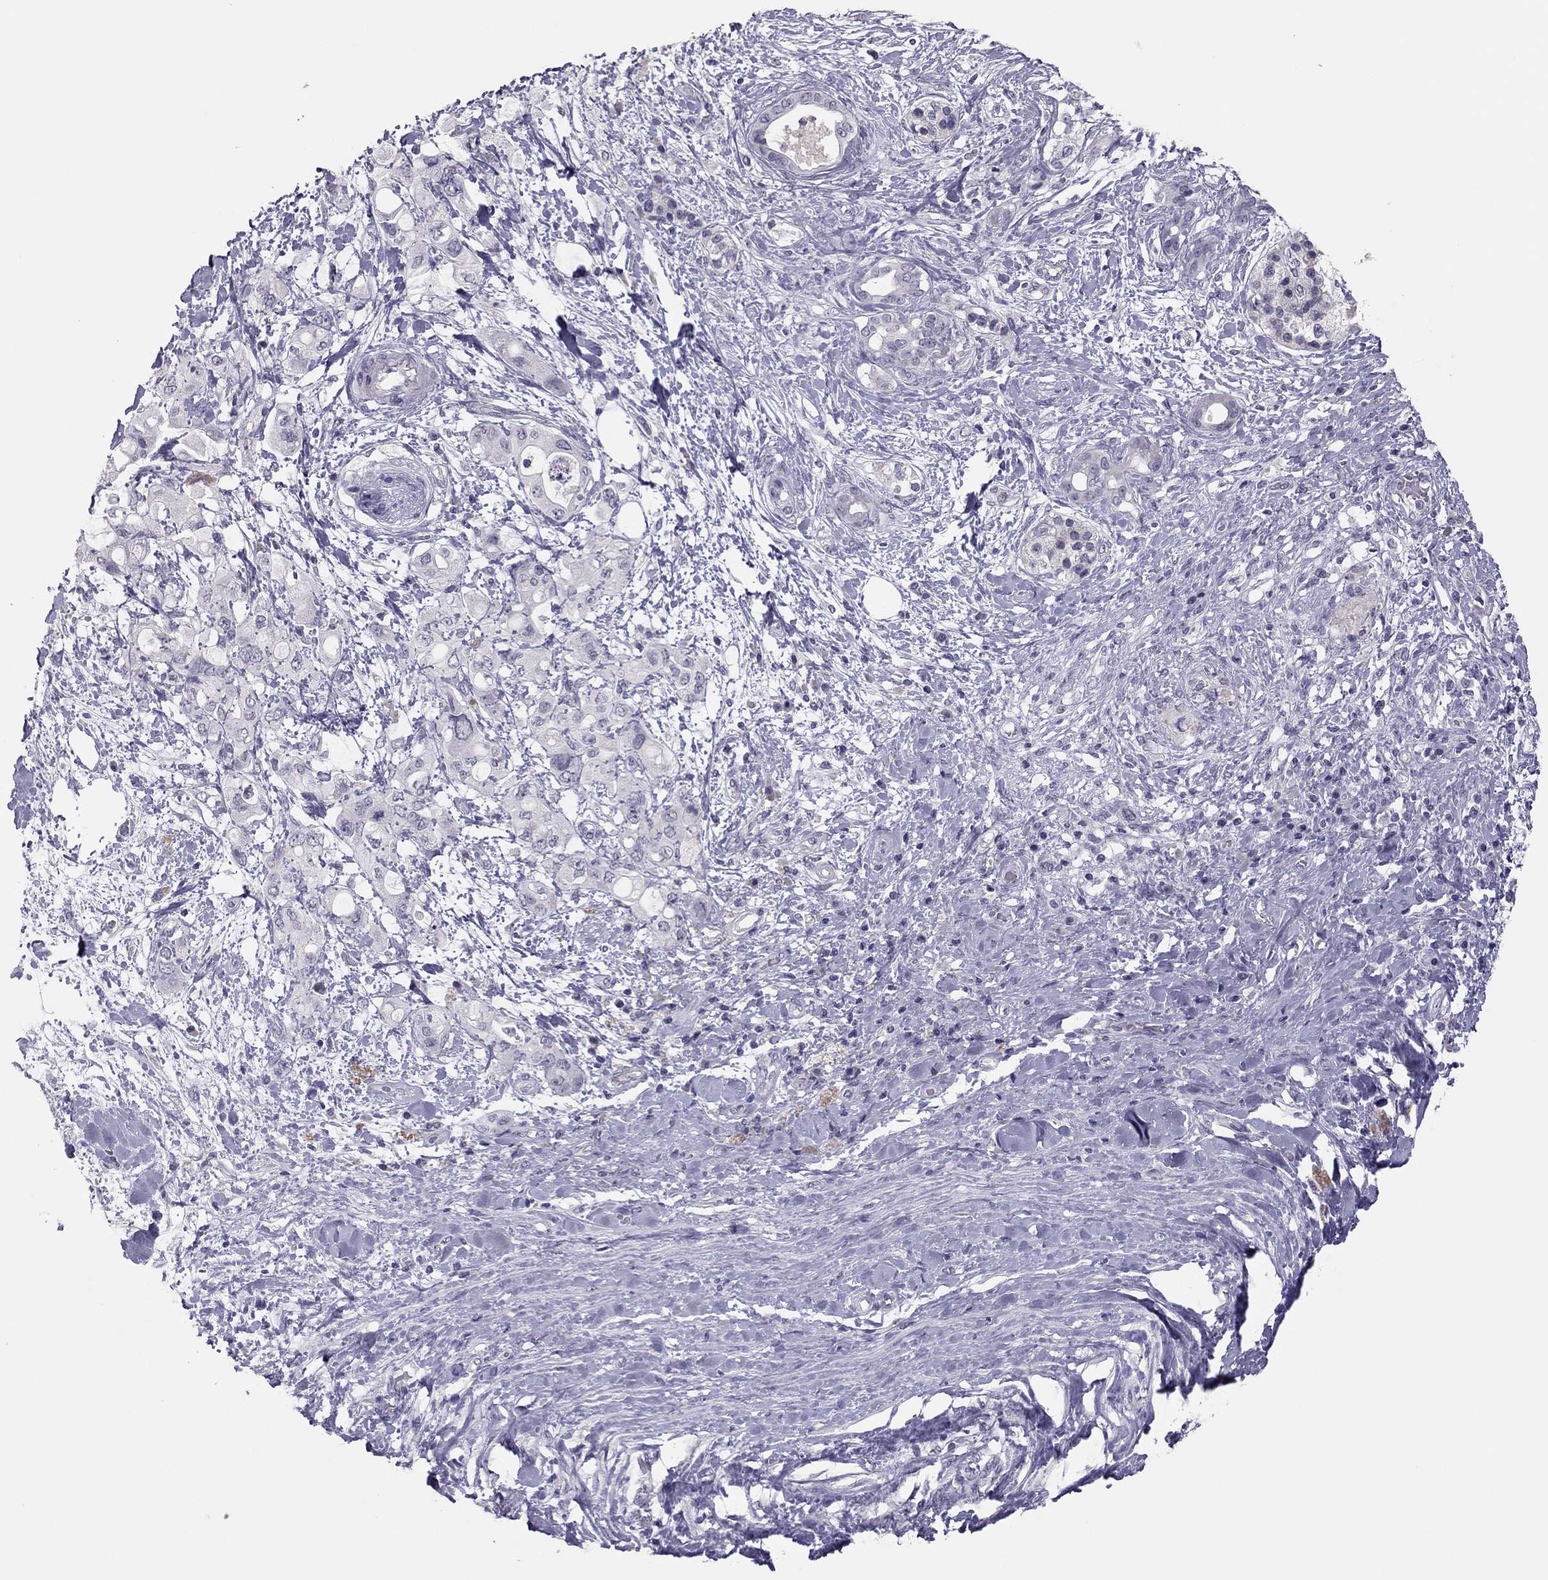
{"staining": {"intensity": "negative", "quantity": "none", "location": "none"}, "tissue": "pancreatic cancer", "cell_type": "Tumor cells", "image_type": "cancer", "snomed": [{"axis": "morphology", "description": "Adenocarcinoma, NOS"}, {"axis": "topography", "description": "Pancreas"}], "caption": "Tumor cells show no significant protein expression in pancreatic adenocarcinoma.", "gene": "ADORA2A", "patient": {"sex": "female", "age": 56}}